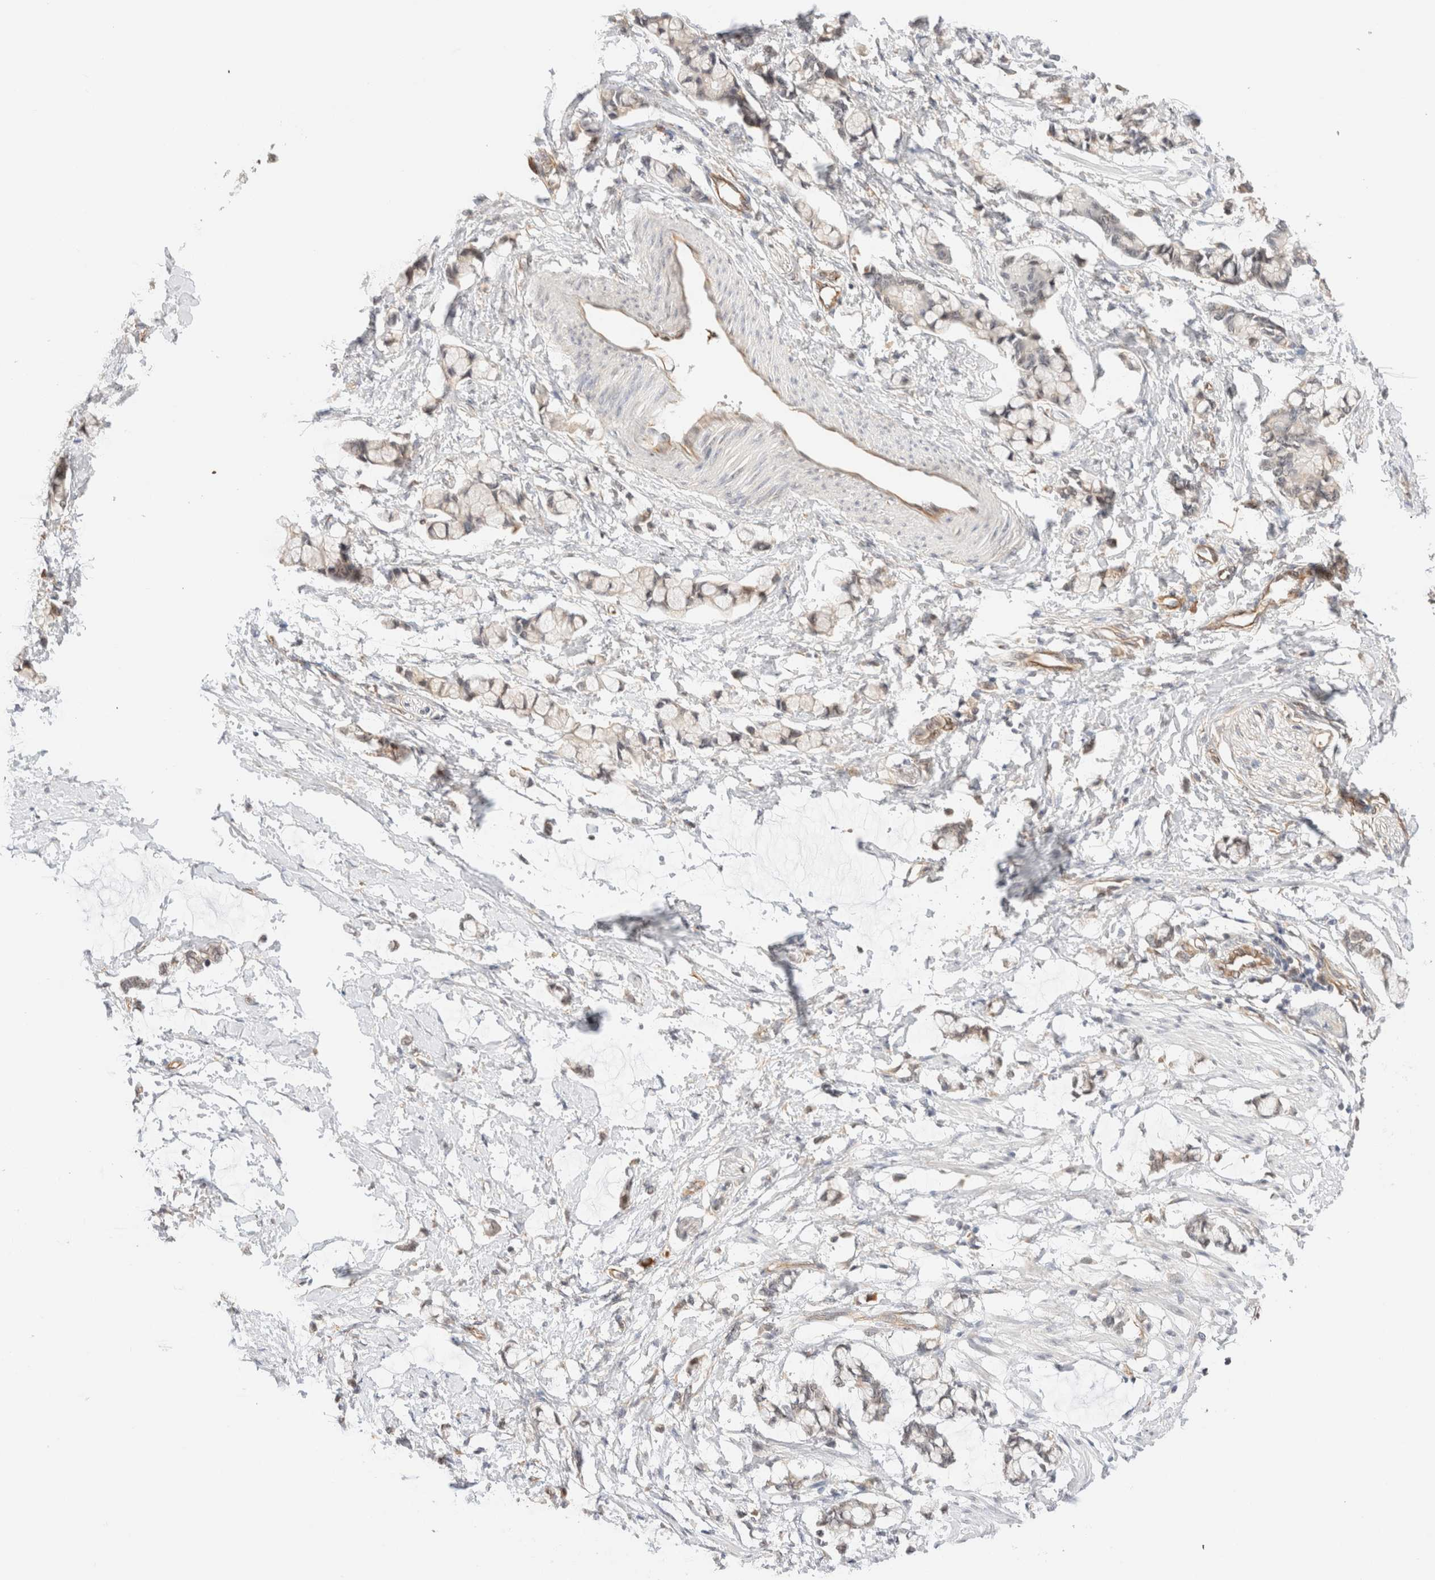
{"staining": {"intensity": "negative", "quantity": "none", "location": "none"}, "tissue": "smooth muscle", "cell_type": "Smooth muscle cells", "image_type": "normal", "snomed": [{"axis": "morphology", "description": "Normal tissue, NOS"}, {"axis": "morphology", "description": "Adenocarcinoma, NOS"}, {"axis": "topography", "description": "Smooth muscle"}, {"axis": "topography", "description": "Colon"}], "caption": "This image is of normal smooth muscle stained with immunohistochemistry to label a protein in brown with the nuclei are counter-stained blue. There is no staining in smooth muscle cells. The staining was performed using DAB (3,3'-diaminobenzidine) to visualize the protein expression in brown, while the nuclei were stained in blue with hematoxylin (Magnification: 20x).", "gene": "SYVN1", "patient": {"sex": "male", "age": 14}}